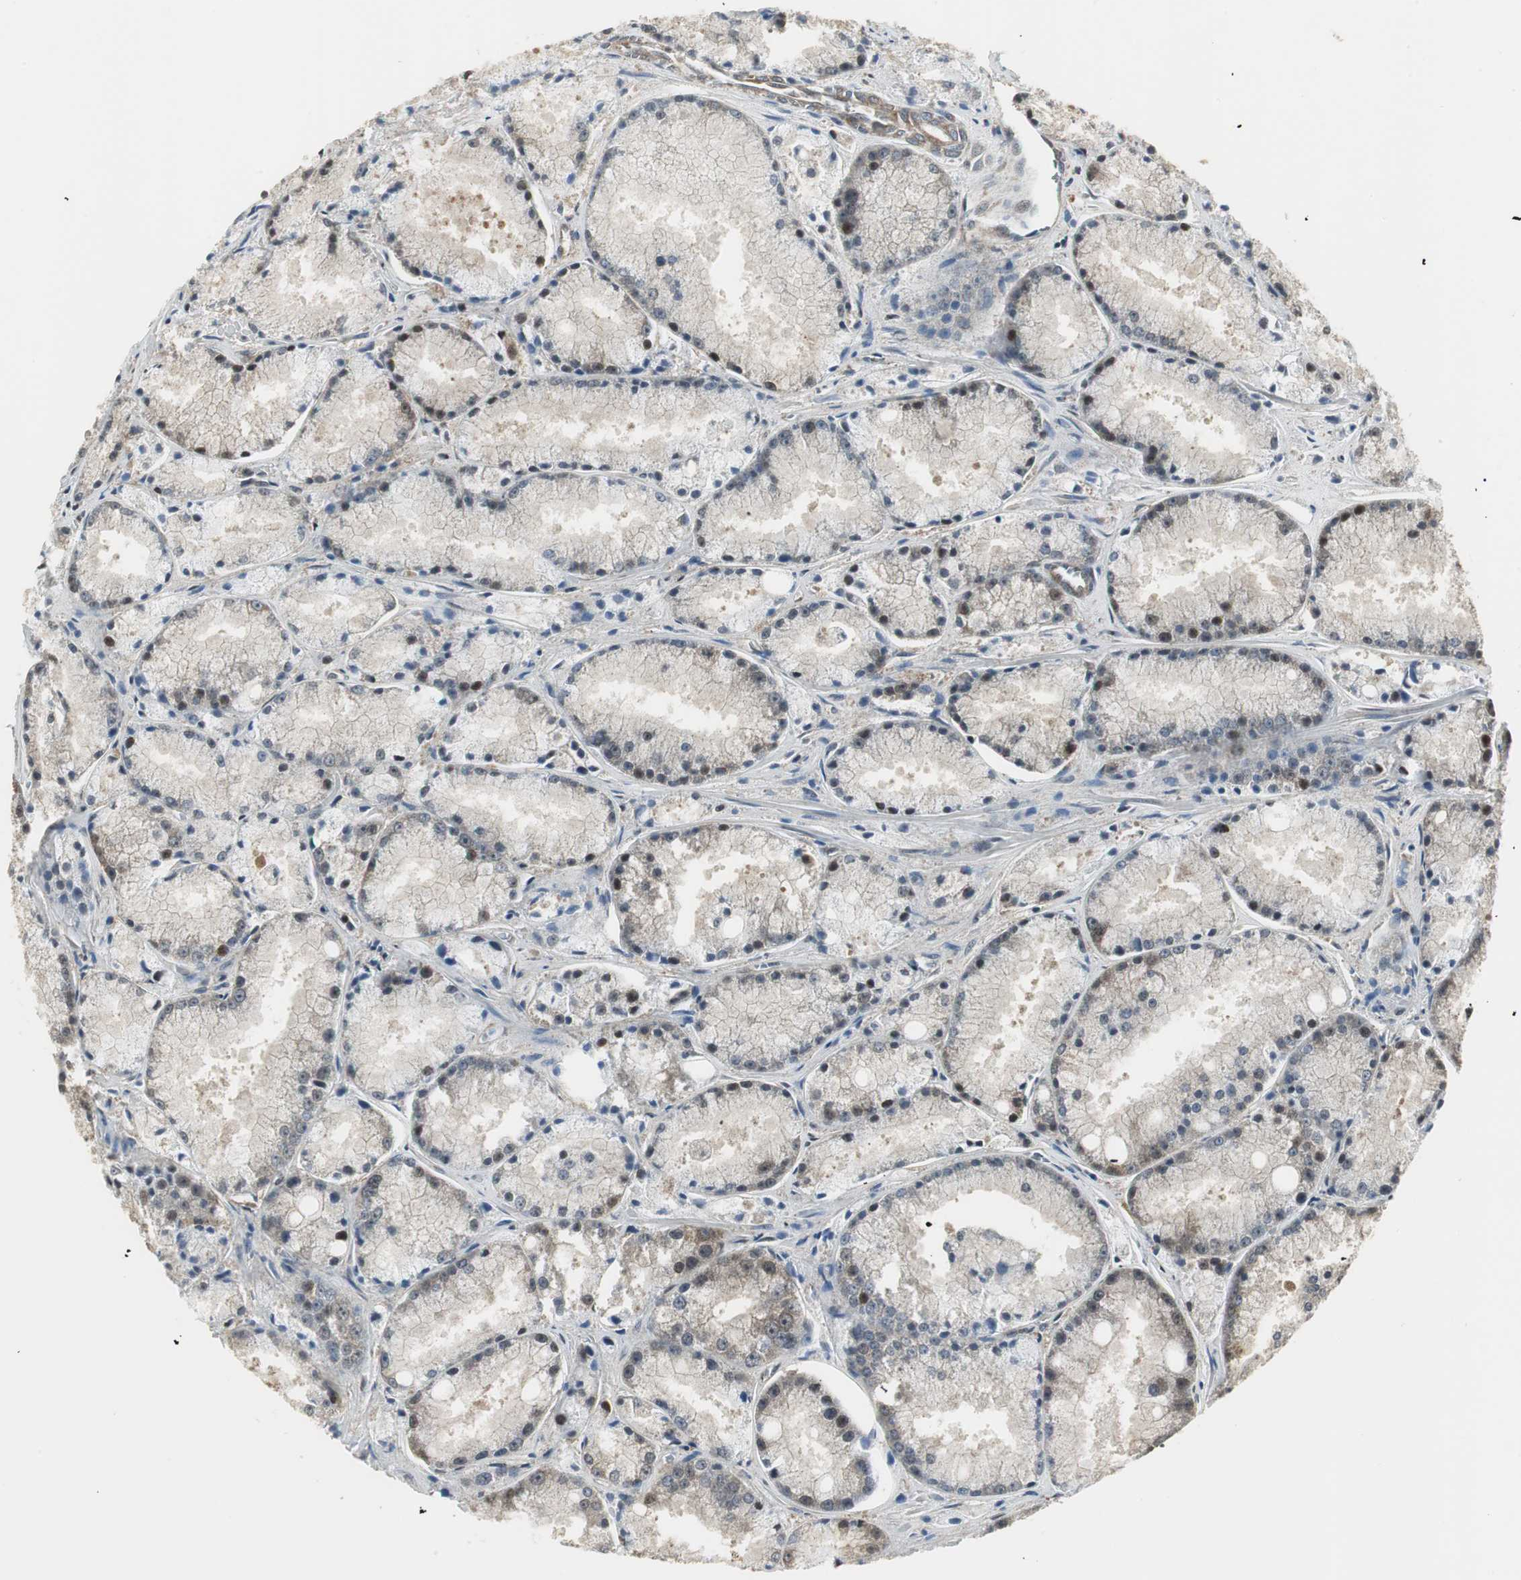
{"staining": {"intensity": "weak", "quantity": "<25%", "location": "cytoplasmic/membranous,nuclear"}, "tissue": "prostate cancer", "cell_type": "Tumor cells", "image_type": "cancer", "snomed": [{"axis": "morphology", "description": "Adenocarcinoma, Low grade"}, {"axis": "topography", "description": "Prostate"}], "caption": "The immunohistochemistry (IHC) photomicrograph has no significant staining in tumor cells of prostate cancer tissue.", "gene": "CCT5", "patient": {"sex": "male", "age": 64}}